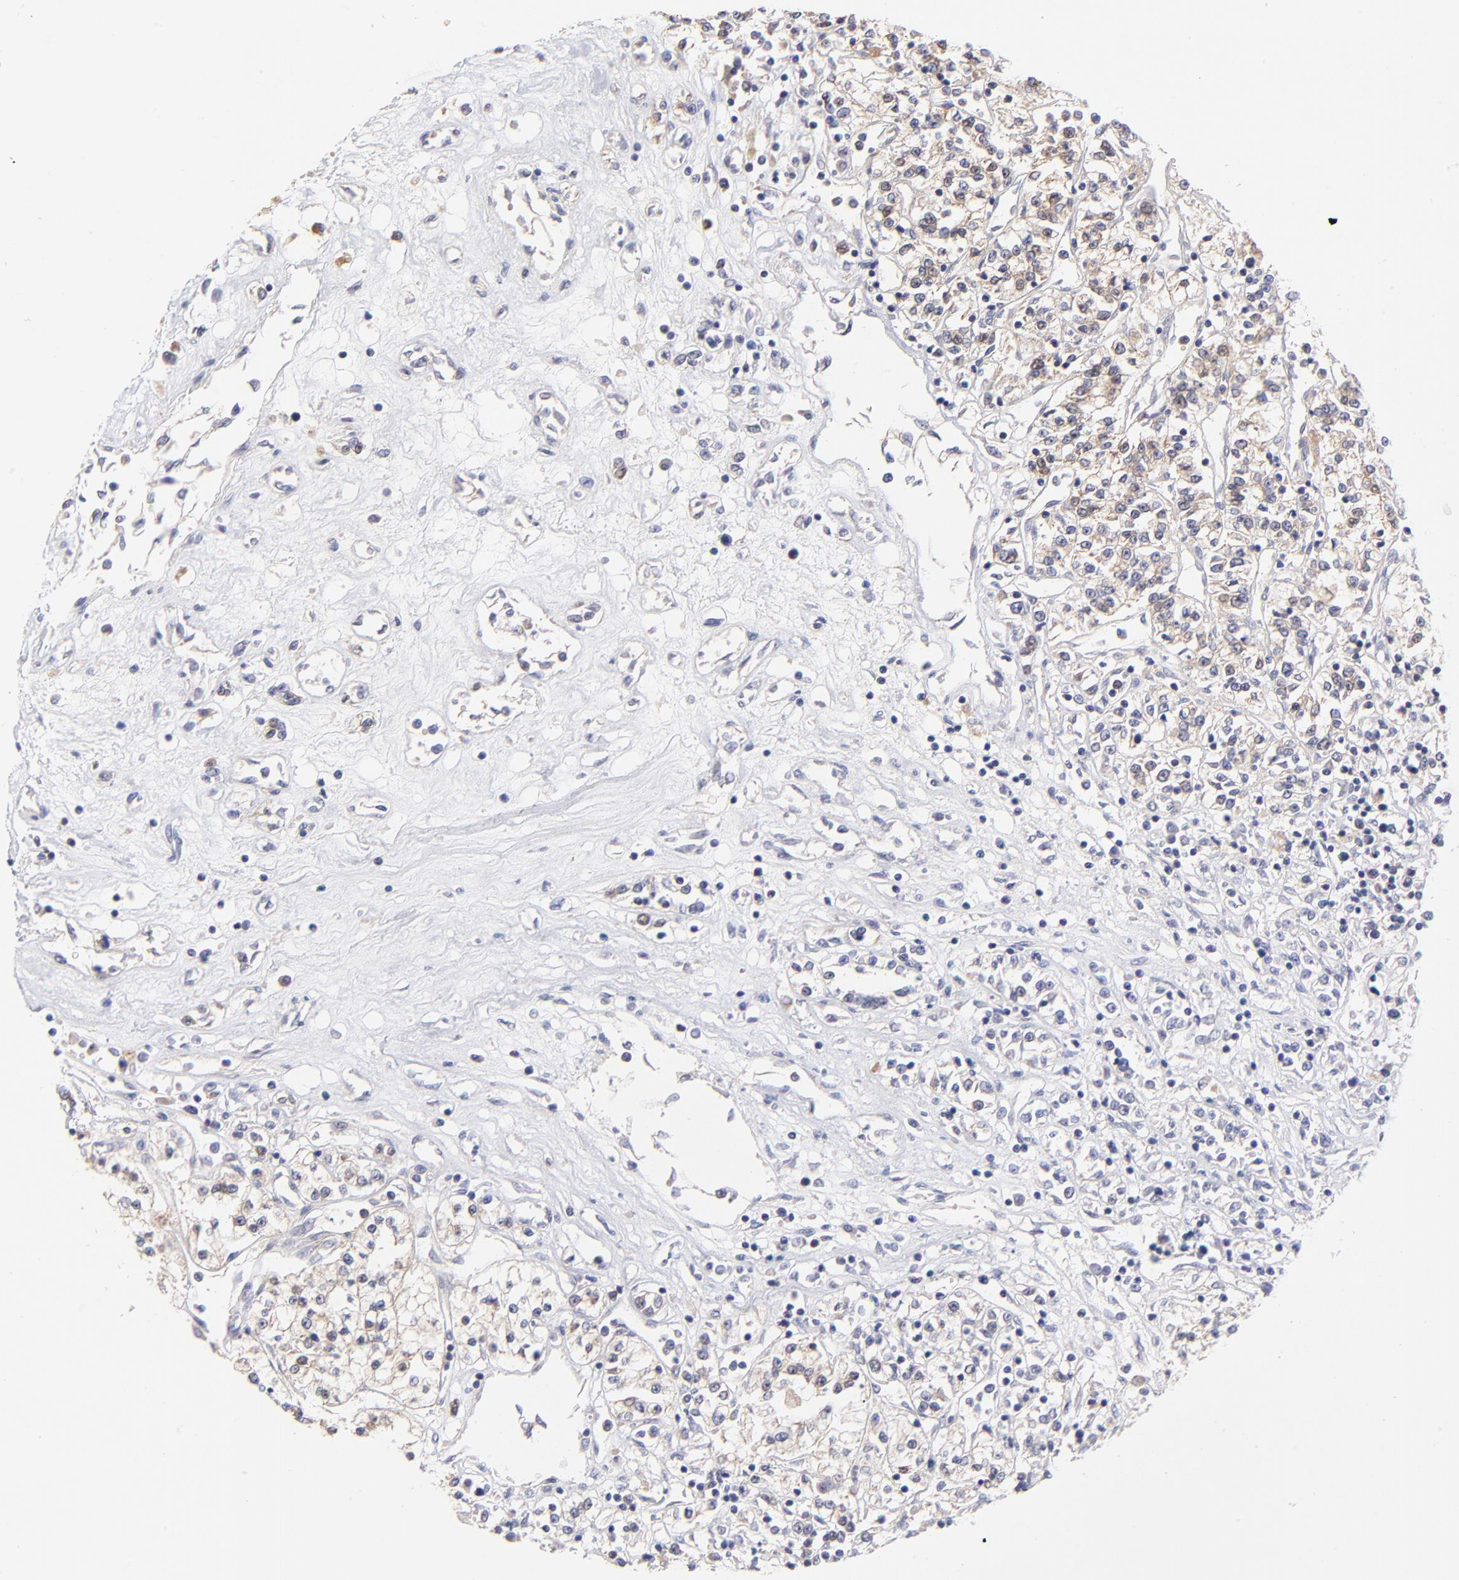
{"staining": {"intensity": "weak", "quantity": "<25%", "location": "cytoplasmic/membranous"}, "tissue": "renal cancer", "cell_type": "Tumor cells", "image_type": "cancer", "snomed": [{"axis": "morphology", "description": "Adenocarcinoma, NOS"}, {"axis": "topography", "description": "Kidney"}], "caption": "Tumor cells are negative for protein expression in human adenocarcinoma (renal).", "gene": "UBE2H", "patient": {"sex": "female", "age": 76}}